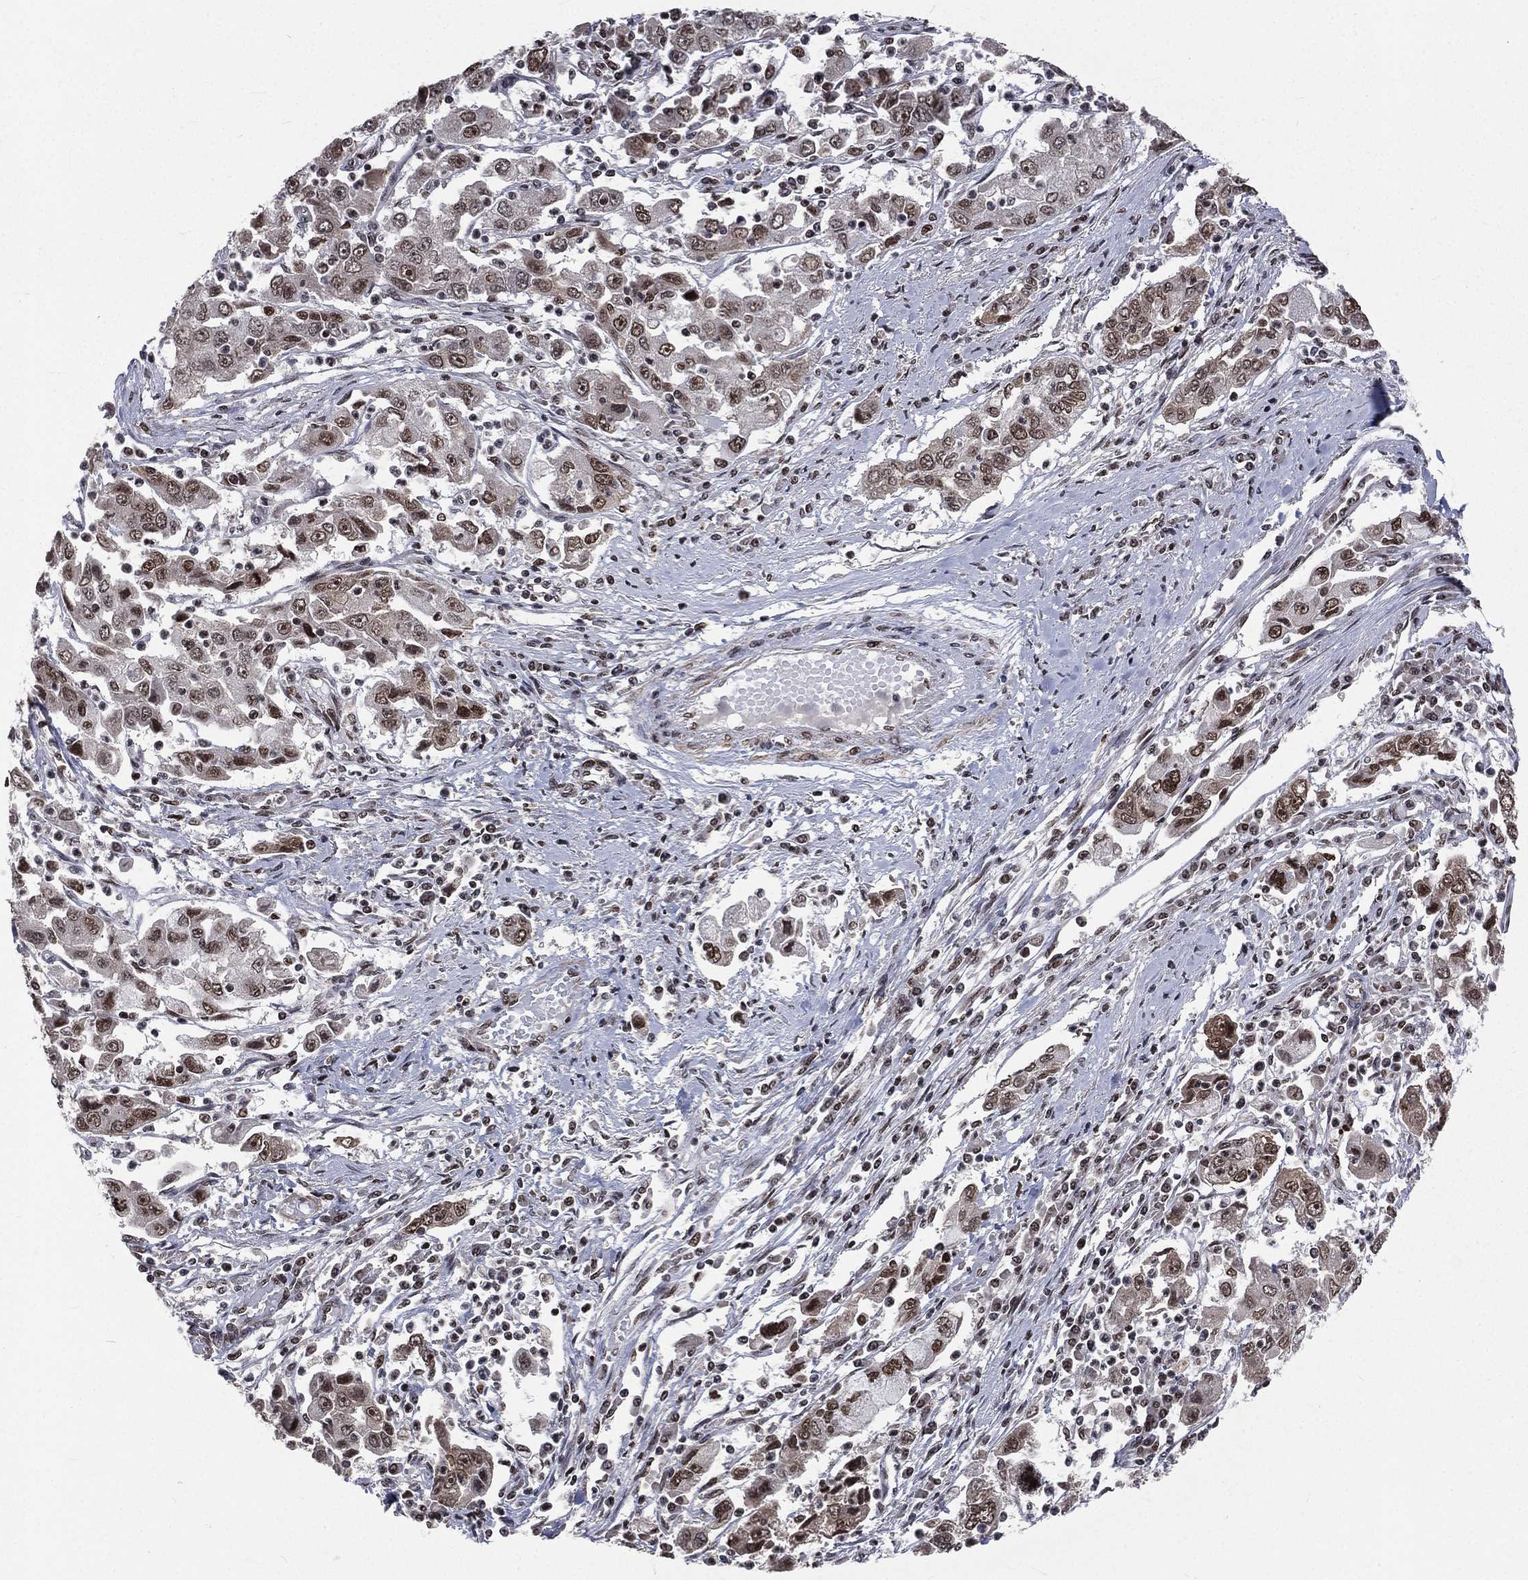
{"staining": {"intensity": "moderate", "quantity": "<25%", "location": "nuclear"}, "tissue": "cervical cancer", "cell_type": "Tumor cells", "image_type": "cancer", "snomed": [{"axis": "morphology", "description": "Squamous cell carcinoma, NOS"}, {"axis": "topography", "description": "Cervix"}], "caption": "The immunohistochemical stain shows moderate nuclear positivity in tumor cells of cervical squamous cell carcinoma tissue.", "gene": "POLB", "patient": {"sex": "female", "age": 36}}